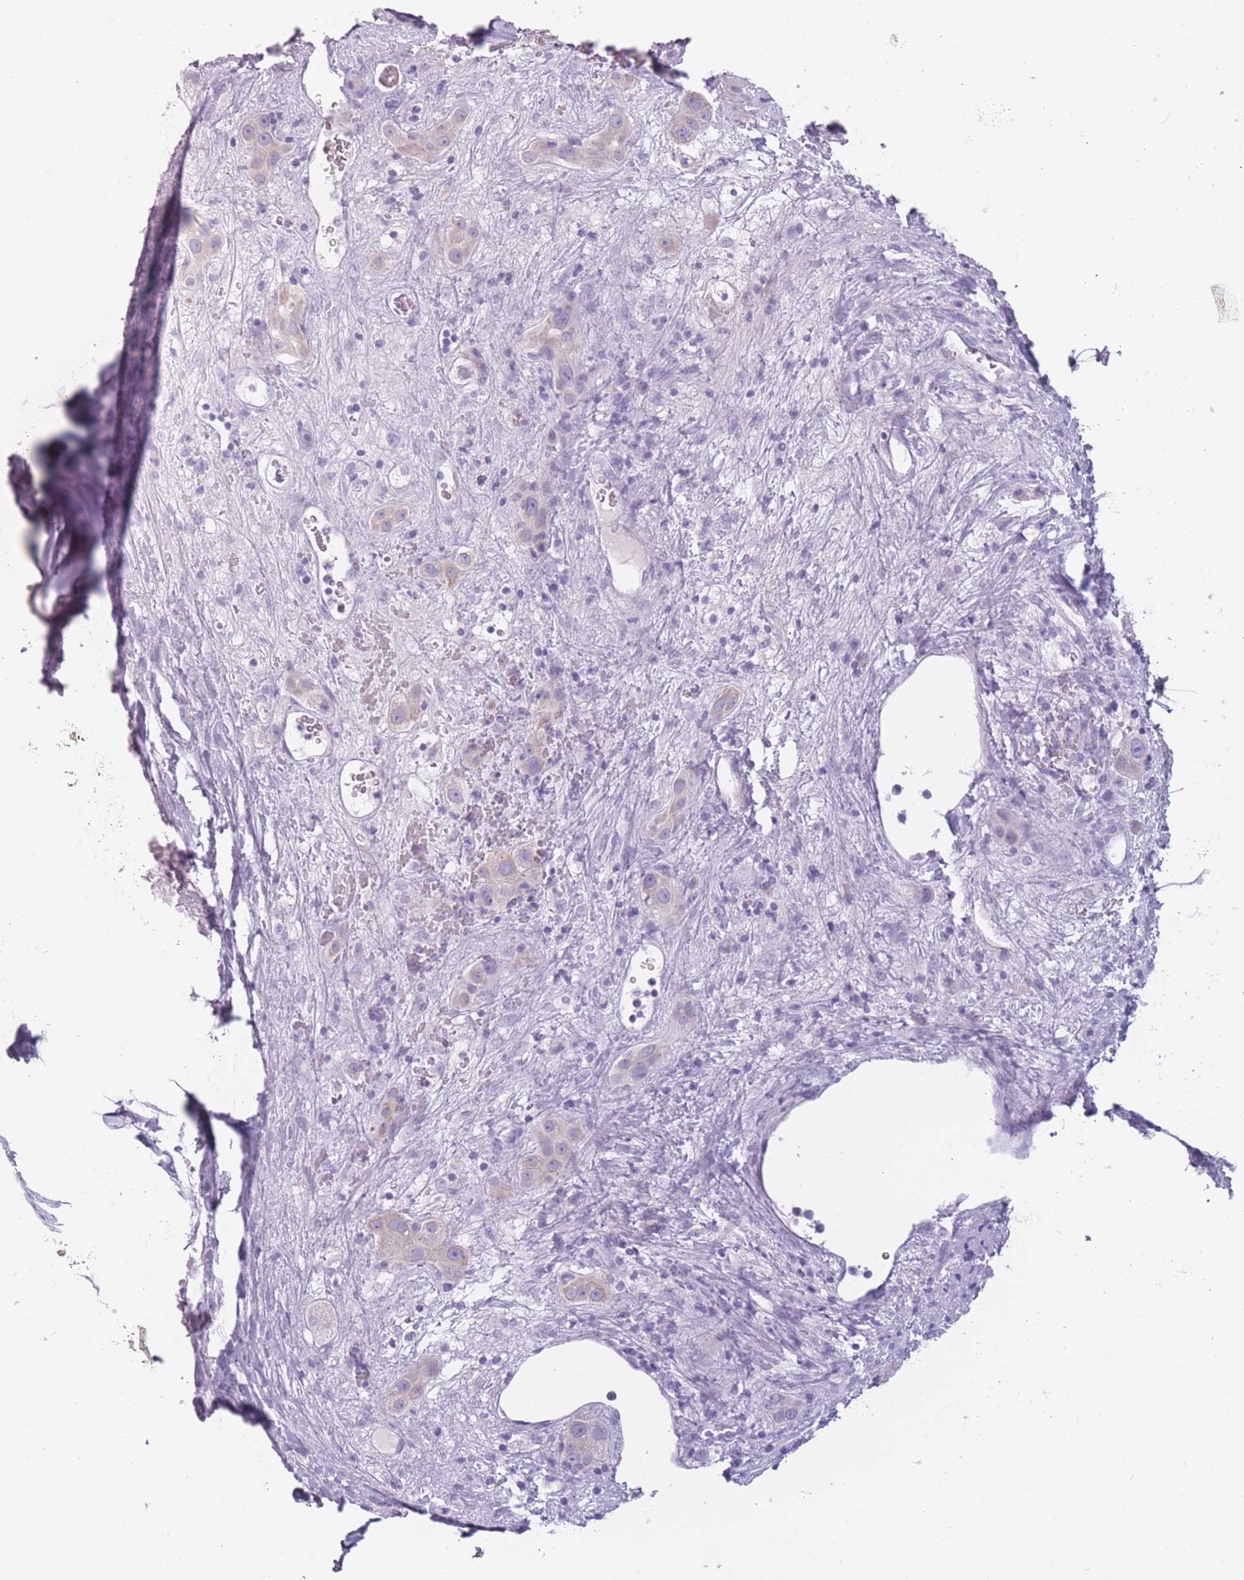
{"staining": {"intensity": "negative", "quantity": "none", "location": "none"}, "tissue": "liver cancer", "cell_type": "Tumor cells", "image_type": "cancer", "snomed": [{"axis": "morphology", "description": "Carcinoma, Hepatocellular, NOS"}, {"axis": "topography", "description": "Liver"}], "caption": "DAB (3,3'-diaminobenzidine) immunohistochemical staining of liver cancer (hepatocellular carcinoma) exhibits no significant expression in tumor cells. The staining is performed using DAB brown chromogen with nuclei counter-stained in using hematoxylin.", "gene": "PPFIA3", "patient": {"sex": "female", "age": 73}}